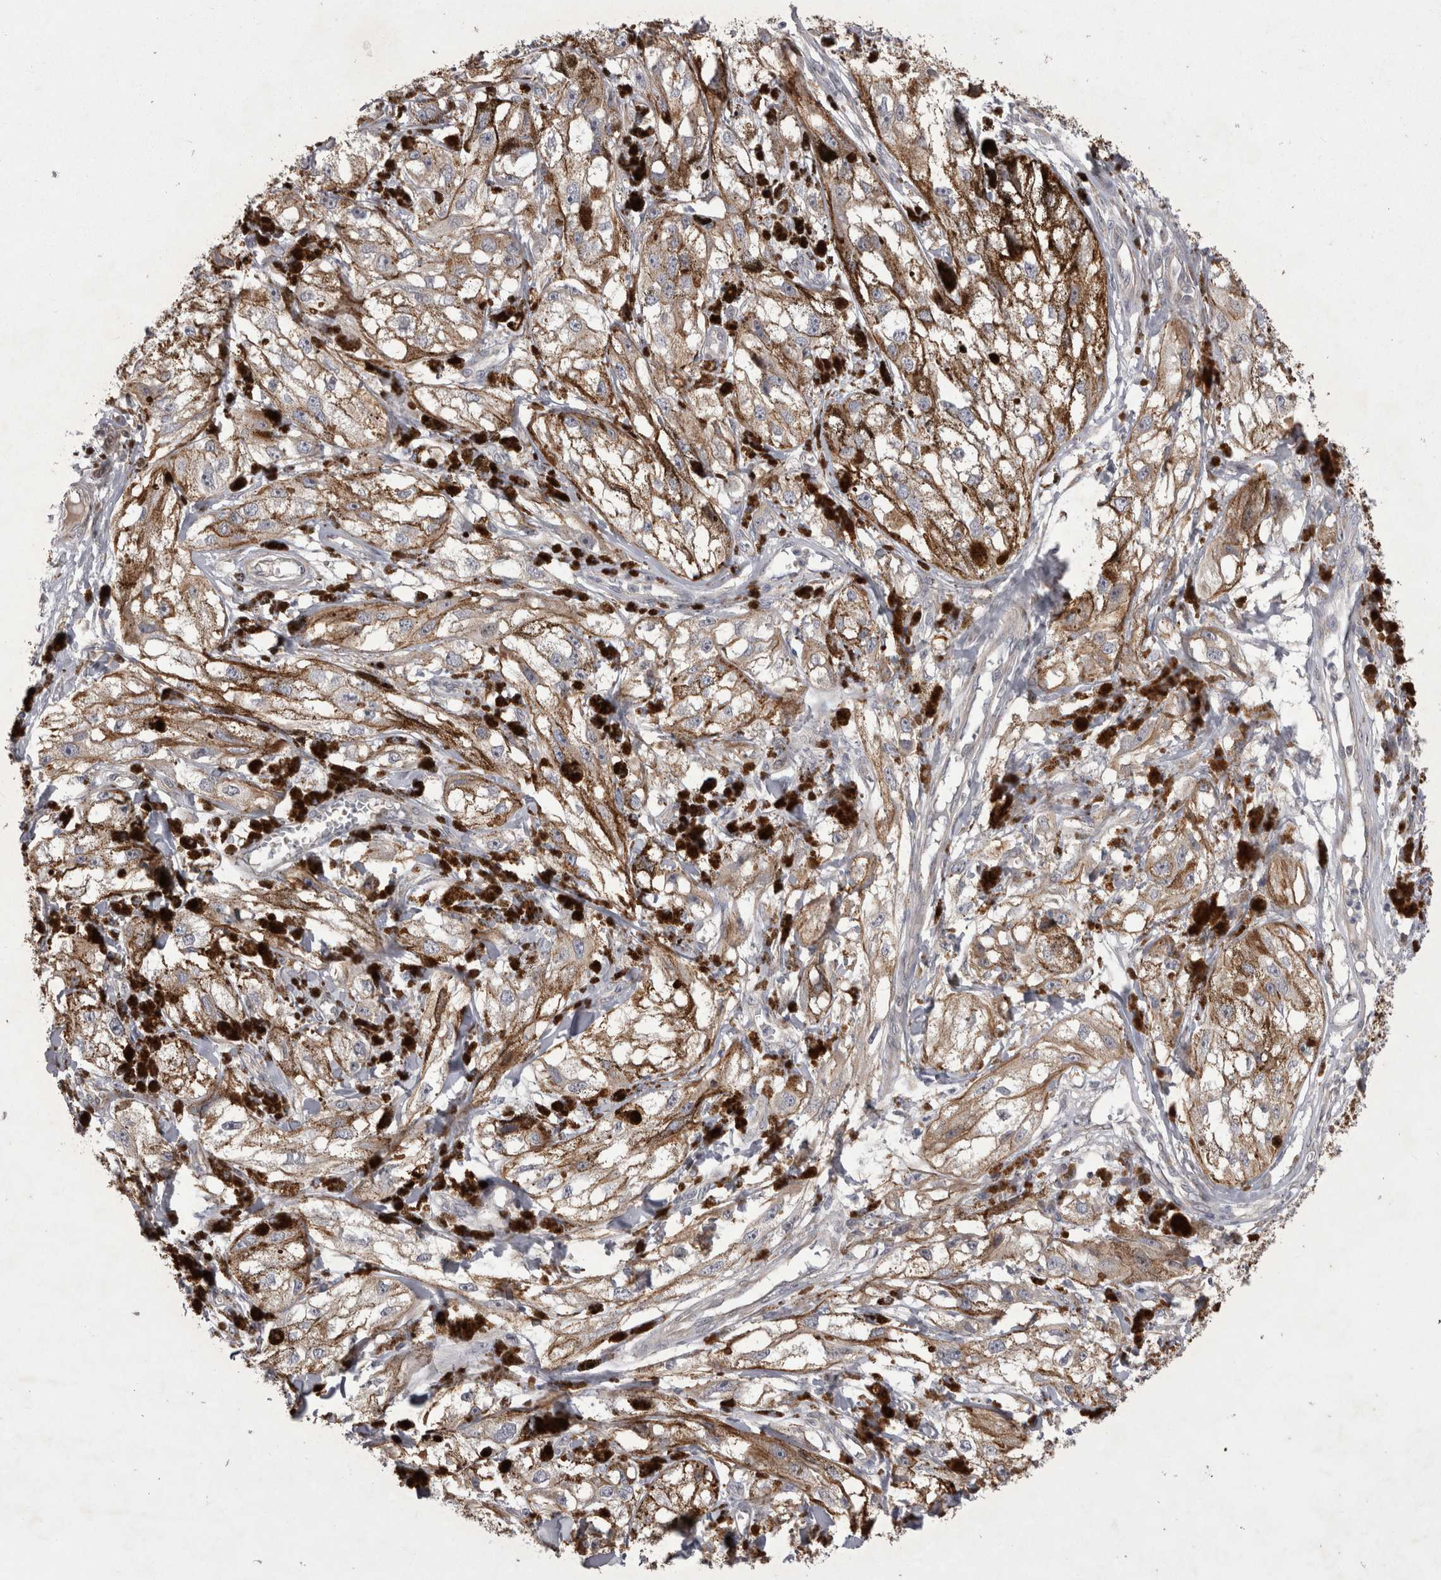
{"staining": {"intensity": "weak", "quantity": ">75%", "location": "cytoplasmic/membranous"}, "tissue": "melanoma", "cell_type": "Tumor cells", "image_type": "cancer", "snomed": [{"axis": "morphology", "description": "Malignant melanoma, NOS"}, {"axis": "topography", "description": "Skin"}], "caption": "Protein staining exhibits weak cytoplasmic/membranous staining in approximately >75% of tumor cells in melanoma.", "gene": "NENF", "patient": {"sex": "male", "age": 88}}